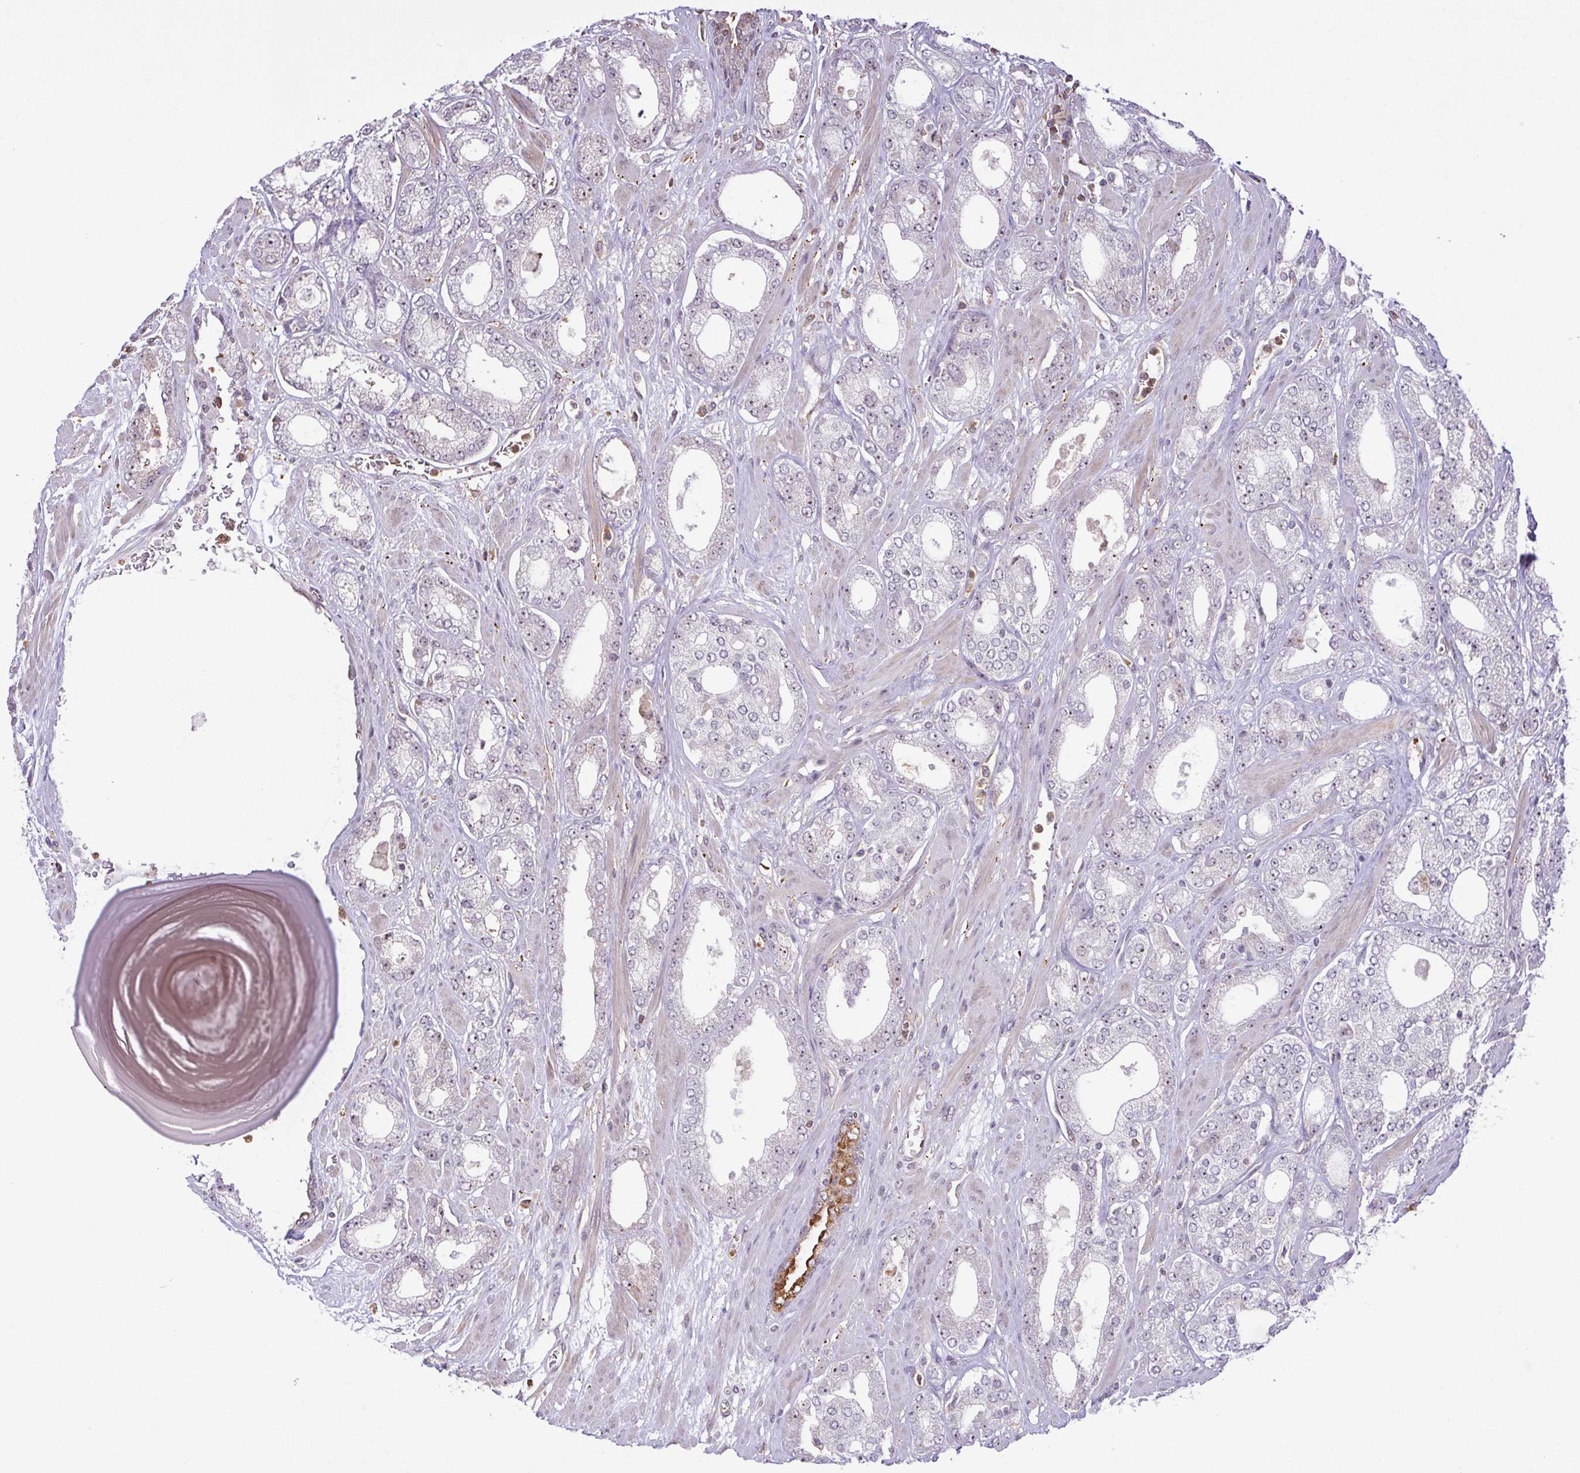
{"staining": {"intensity": "negative", "quantity": "none", "location": "none"}, "tissue": "prostate cancer", "cell_type": "Tumor cells", "image_type": "cancer", "snomed": [{"axis": "morphology", "description": "Adenocarcinoma, High grade"}, {"axis": "topography", "description": "Prostate"}], "caption": "A histopathology image of human prostate cancer is negative for staining in tumor cells.", "gene": "RSL24D1", "patient": {"sex": "male", "age": 64}}